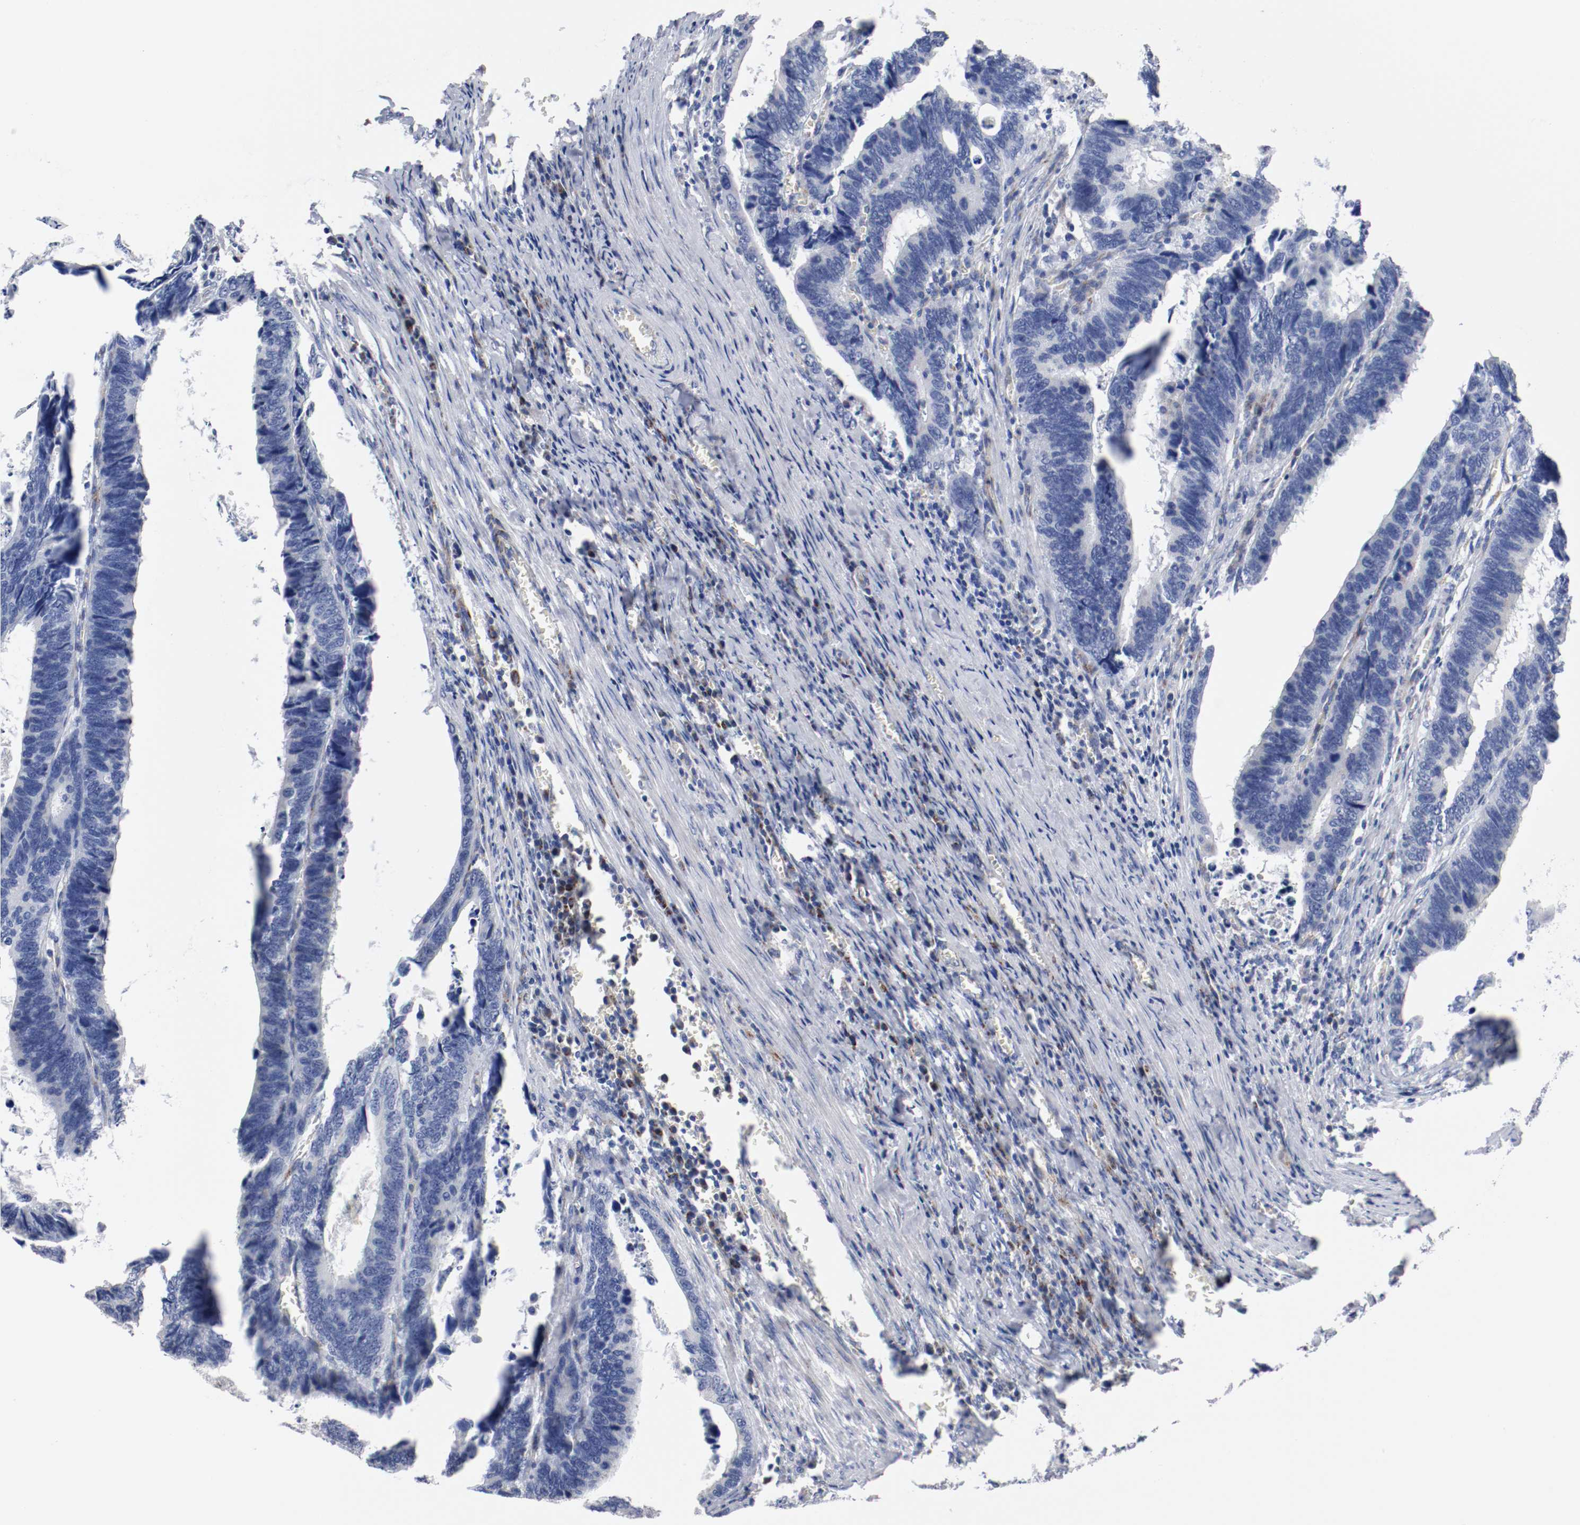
{"staining": {"intensity": "negative", "quantity": "none", "location": "none"}, "tissue": "colorectal cancer", "cell_type": "Tumor cells", "image_type": "cancer", "snomed": [{"axis": "morphology", "description": "Adenocarcinoma, NOS"}, {"axis": "topography", "description": "Colon"}], "caption": "Immunohistochemical staining of human colorectal cancer (adenocarcinoma) displays no significant positivity in tumor cells. Nuclei are stained in blue.", "gene": "TUBD1", "patient": {"sex": "male", "age": 72}}